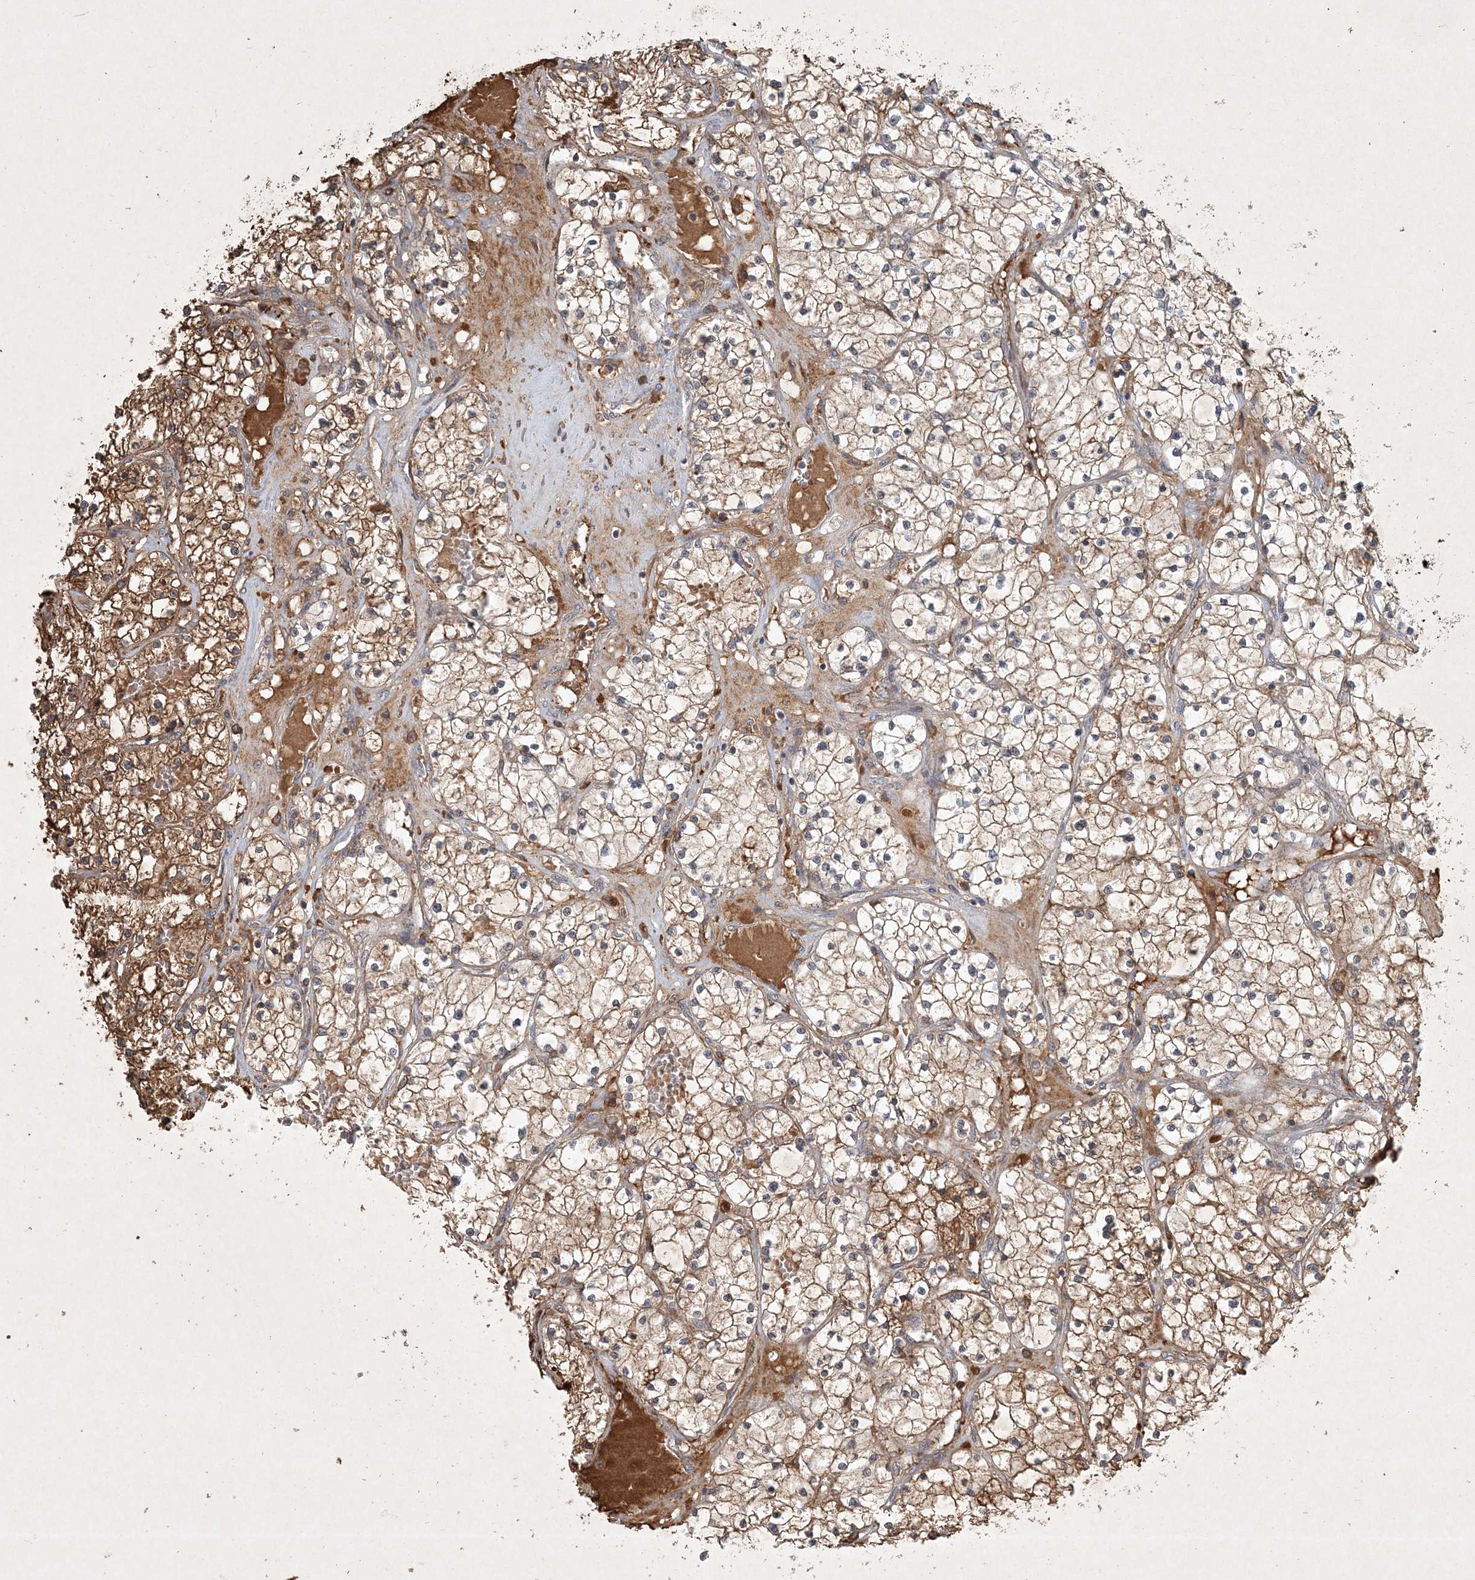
{"staining": {"intensity": "moderate", "quantity": ">75%", "location": "cytoplasmic/membranous"}, "tissue": "renal cancer", "cell_type": "Tumor cells", "image_type": "cancer", "snomed": [{"axis": "morphology", "description": "Normal tissue, NOS"}, {"axis": "morphology", "description": "Adenocarcinoma, NOS"}, {"axis": "topography", "description": "Kidney"}], "caption": "Immunohistochemical staining of renal cancer (adenocarcinoma) reveals medium levels of moderate cytoplasmic/membranous protein expression in about >75% of tumor cells.", "gene": "TNFAIP6", "patient": {"sex": "male", "age": 68}}